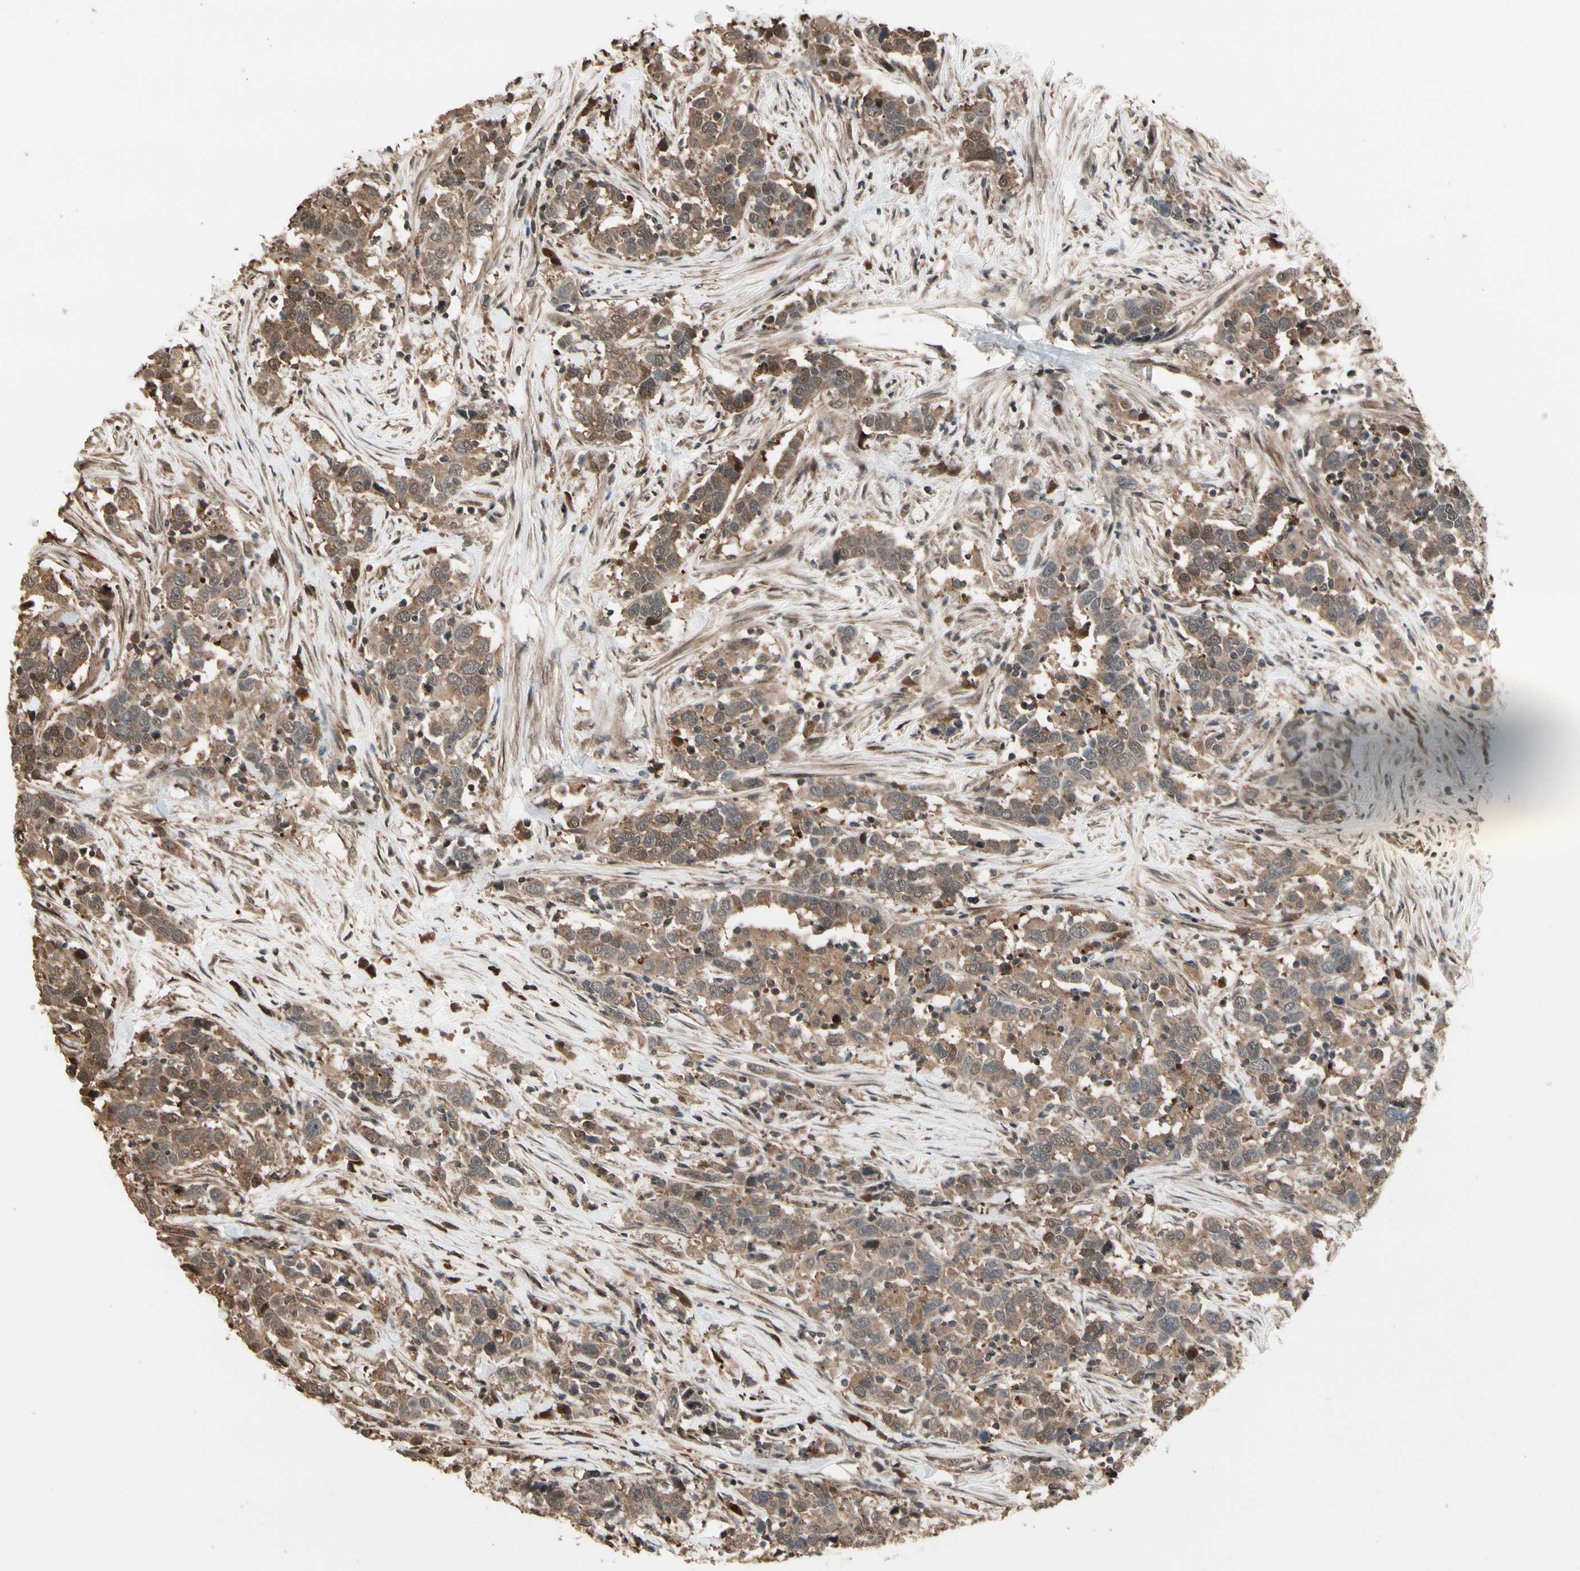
{"staining": {"intensity": "weak", "quantity": ">75%", "location": "cytoplasmic/membranous"}, "tissue": "urothelial cancer", "cell_type": "Tumor cells", "image_type": "cancer", "snomed": [{"axis": "morphology", "description": "Urothelial carcinoma, High grade"}, {"axis": "topography", "description": "Urinary bladder"}], "caption": "DAB (3,3'-diaminobenzidine) immunohistochemical staining of human urothelial cancer exhibits weak cytoplasmic/membranous protein staining in about >75% of tumor cells. (DAB (3,3'-diaminobenzidine) = brown stain, brightfield microscopy at high magnification).", "gene": "CSF1R", "patient": {"sex": "male", "age": 61}}